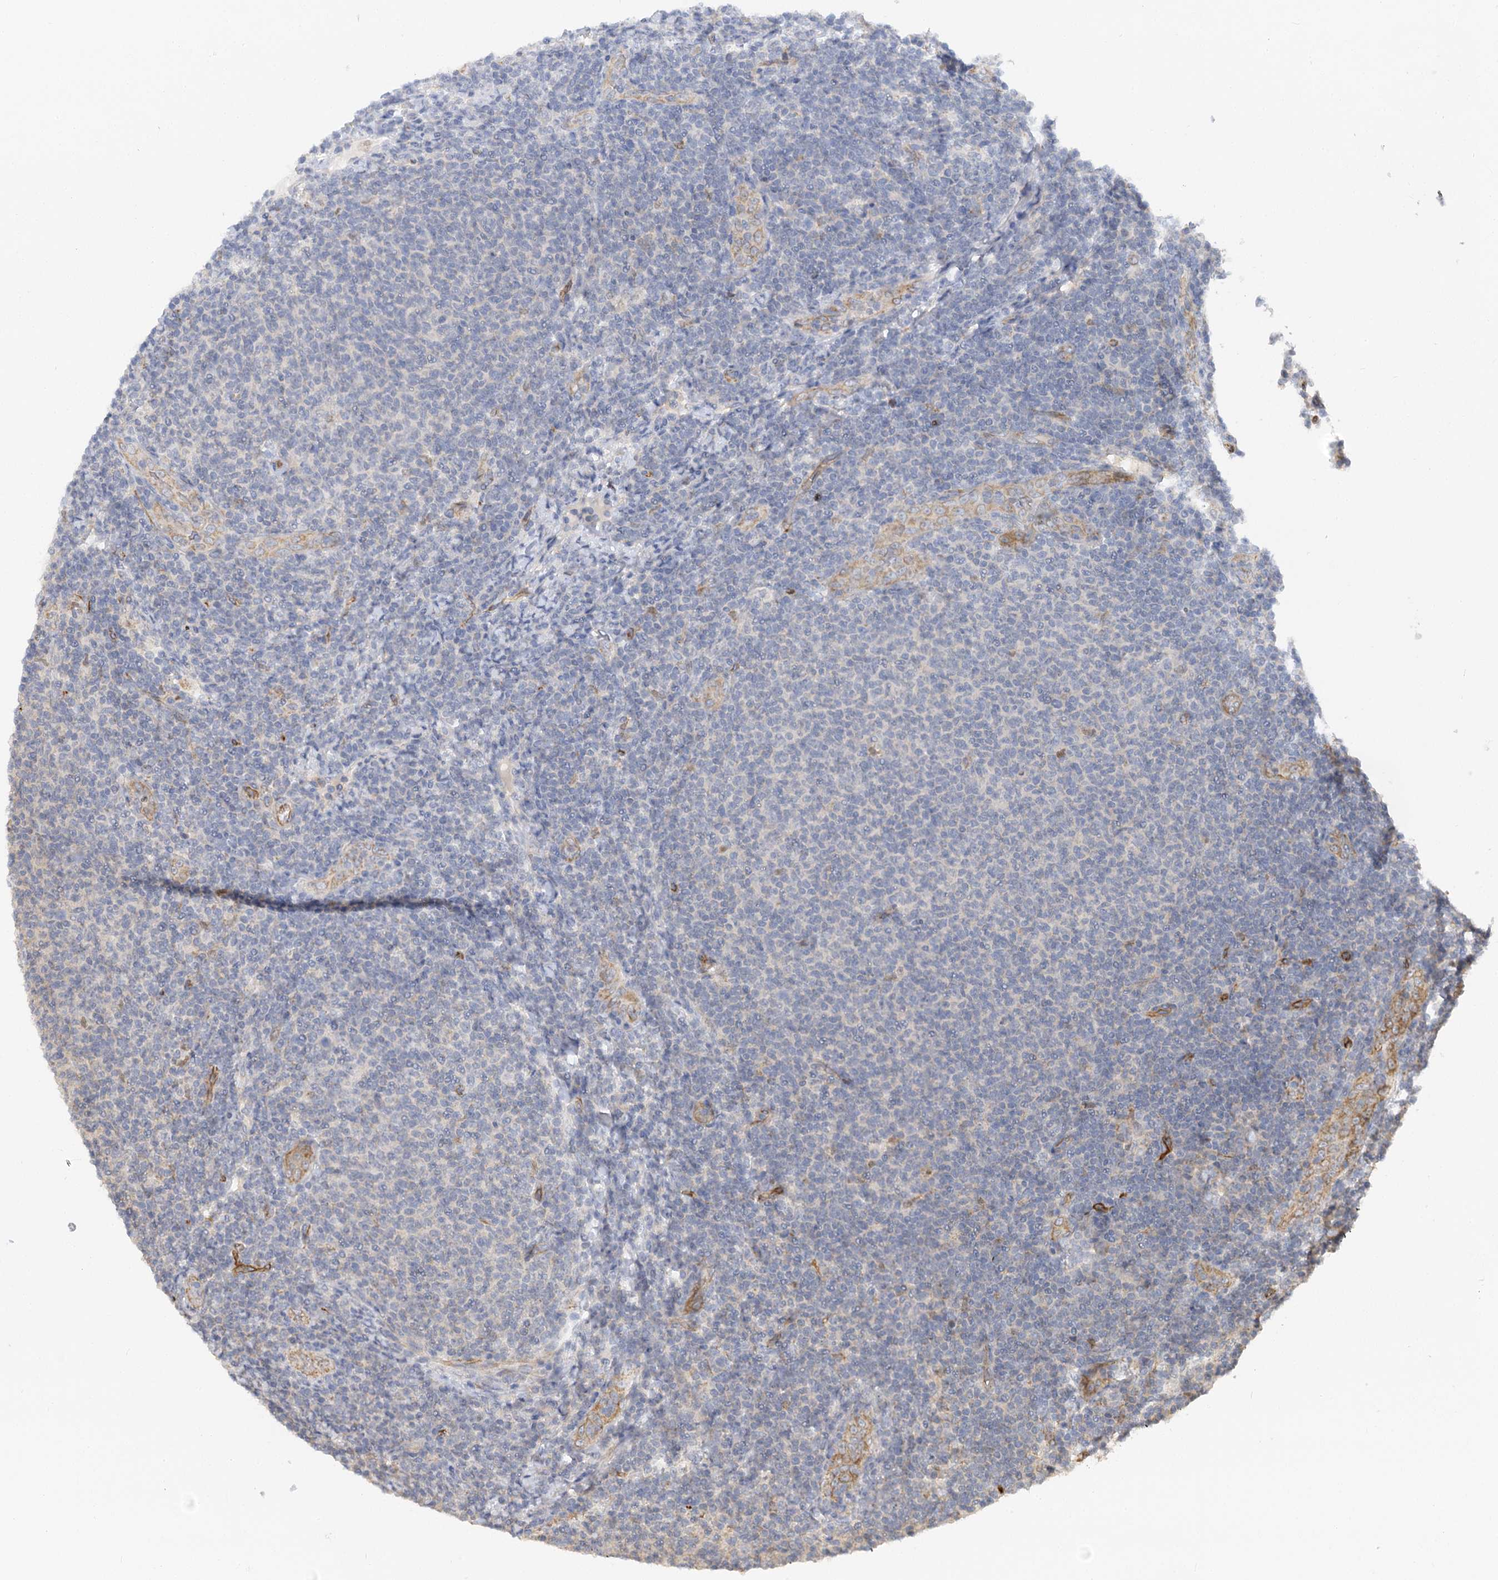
{"staining": {"intensity": "negative", "quantity": "none", "location": "none"}, "tissue": "lymphoma", "cell_type": "Tumor cells", "image_type": "cancer", "snomed": [{"axis": "morphology", "description": "Malignant lymphoma, non-Hodgkin's type, Low grade"}, {"axis": "topography", "description": "Lymph node"}], "caption": "Immunohistochemistry image of neoplastic tissue: human lymphoma stained with DAB shows no significant protein staining in tumor cells.", "gene": "NELL2", "patient": {"sex": "male", "age": 66}}